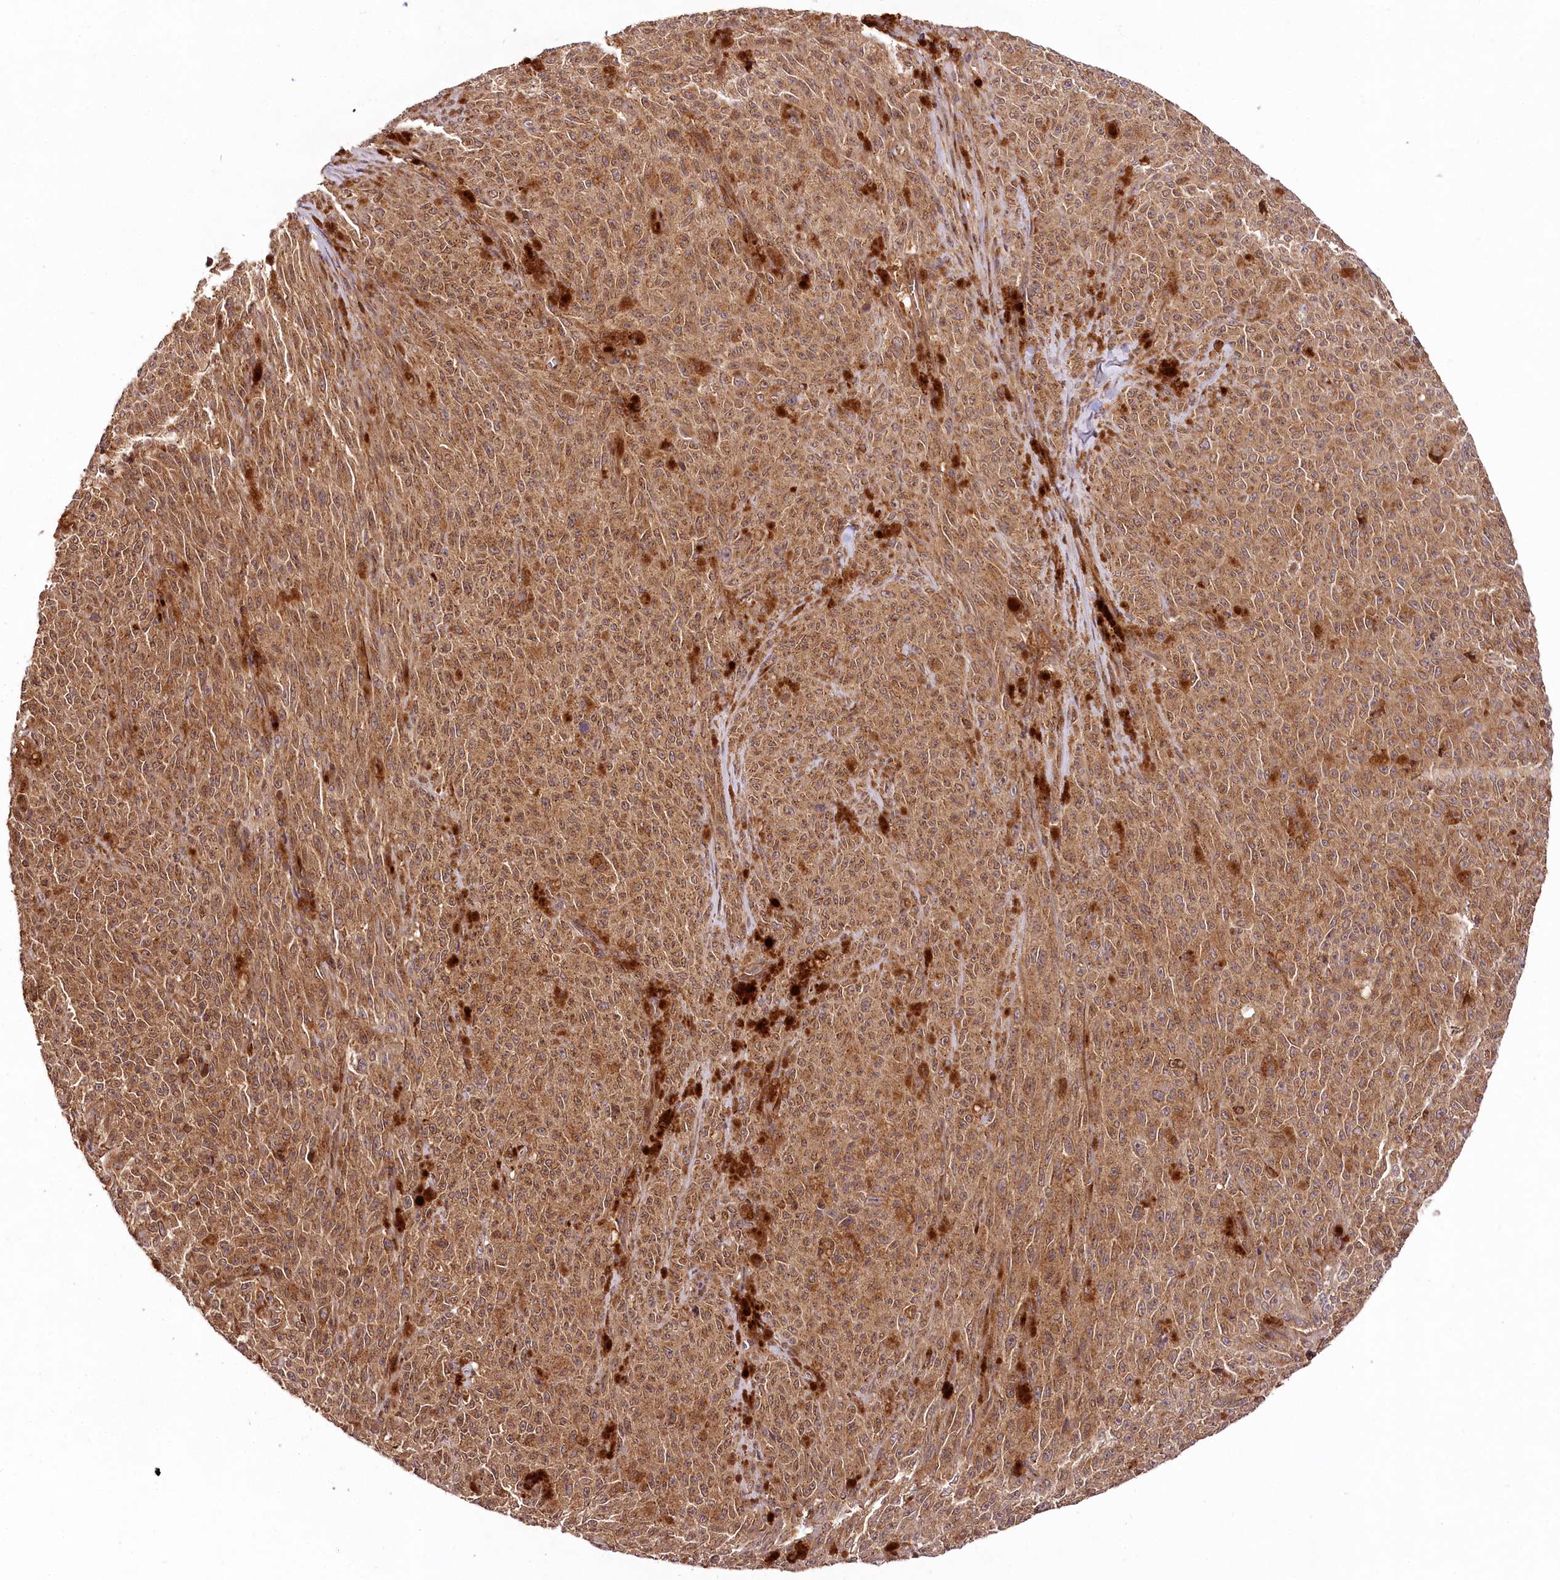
{"staining": {"intensity": "moderate", "quantity": ">75%", "location": "cytoplasmic/membranous,nuclear"}, "tissue": "melanoma", "cell_type": "Tumor cells", "image_type": "cancer", "snomed": [{"axis": "morphology", "description": "Malignant melanoma, NOS"}, {"axis": "topography", "description": "Skin"}], "caption": "About >75% of tumor cells in malignant melanoma exhibit moderate cytoplasmic/membranous and nuclear protein positivity as visualized by brown immunohistochemical staining.", "gene": "COPG1", "patient": {"sex": "female", "age": 82}}